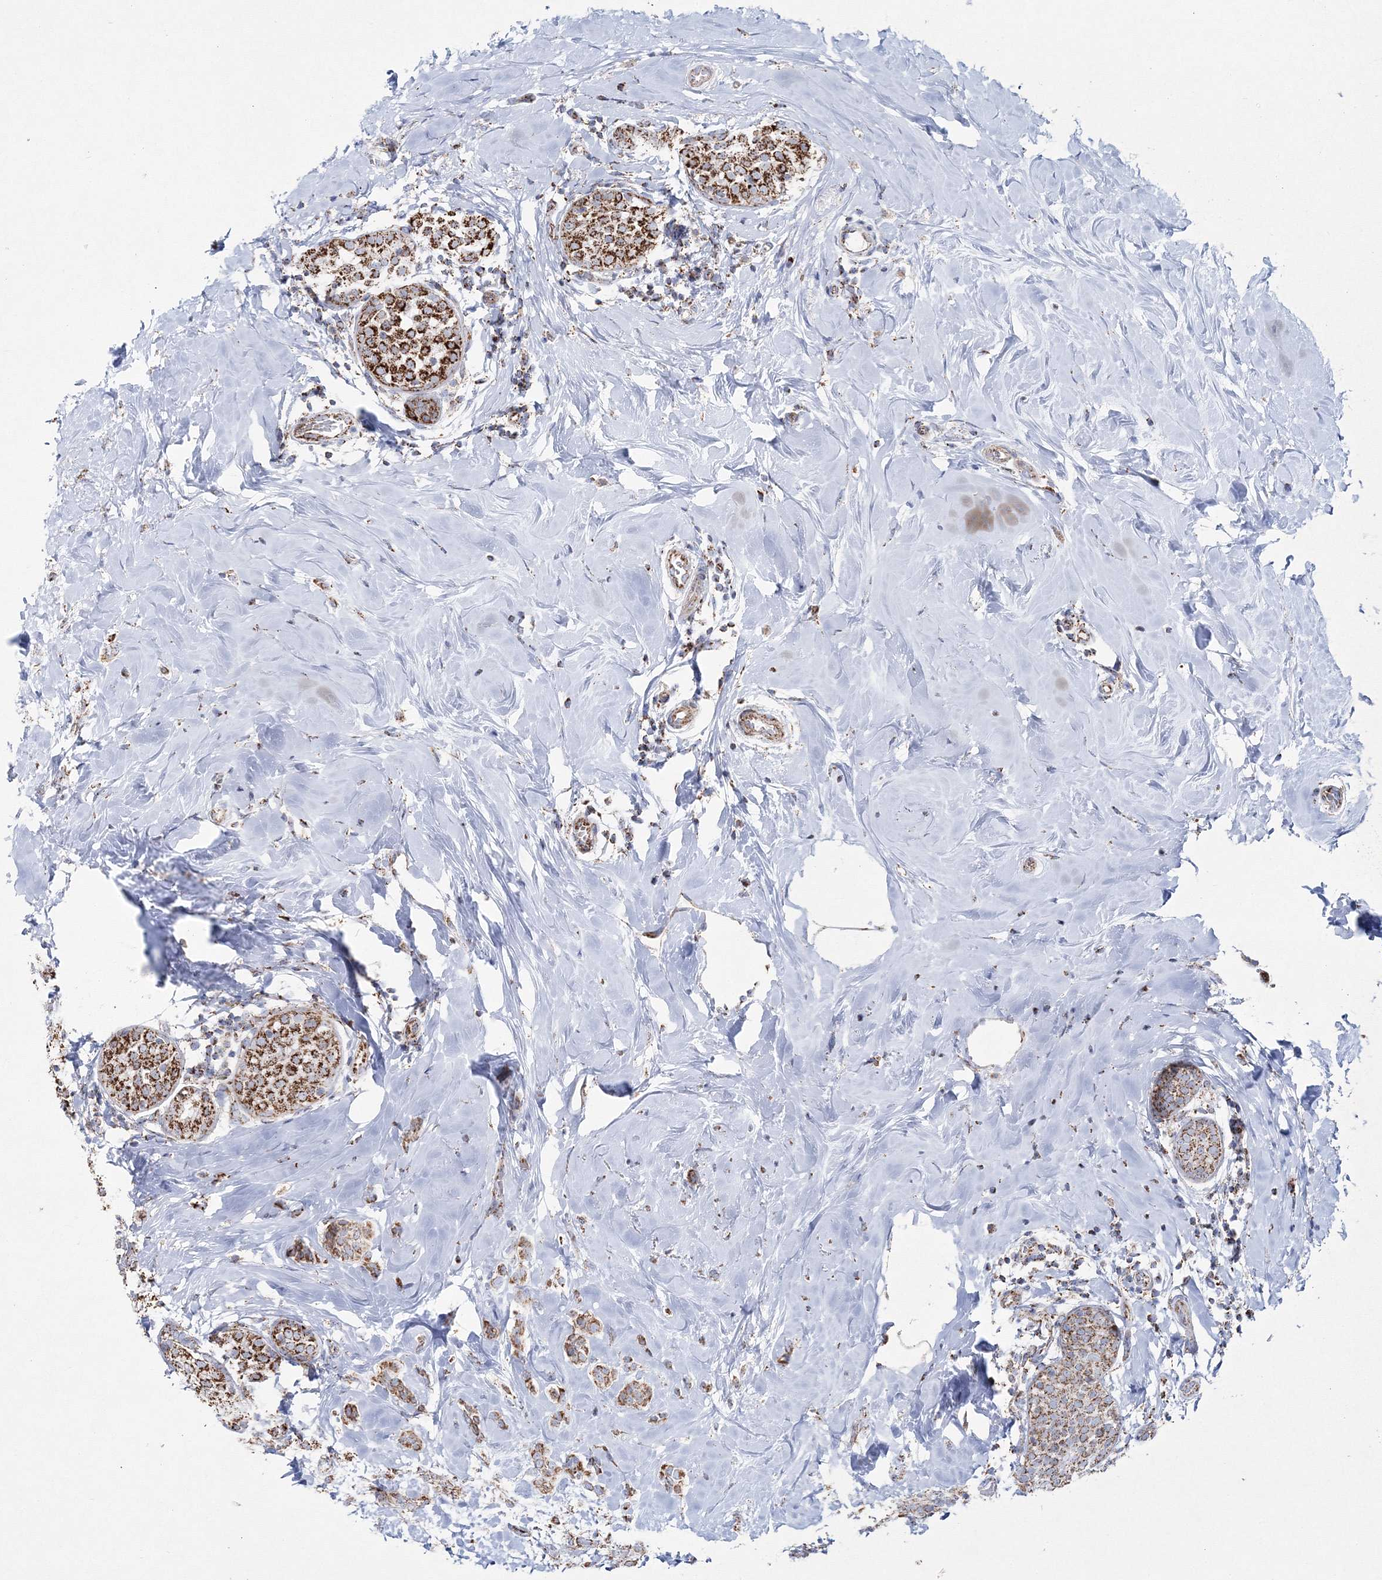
{"staining": {"intensity": "moderate", "quantity": ">75%", "location": "cytoplasmic/membranous"}, "tissue": "breast cancer", "cell_type": "Tumor cells", "image_type": "cancer", "snomed": [{"axis": "morphology", "description": "Lobular carcinoma, in situ"}, {"axis": "morphology", "description": "Lobular carcinoma"}, {"axis": "topography", "description": "Breast"}], "caption": "A histopathology image showing moderate cytoplasmic/membranous staining in approximately >75% of tumor cells in lobular carcinoma (breast), as visualized by brown immunohistochemical staining.", "gene": "HIBCH", "patient": {"sex": "female", "age": 41}}